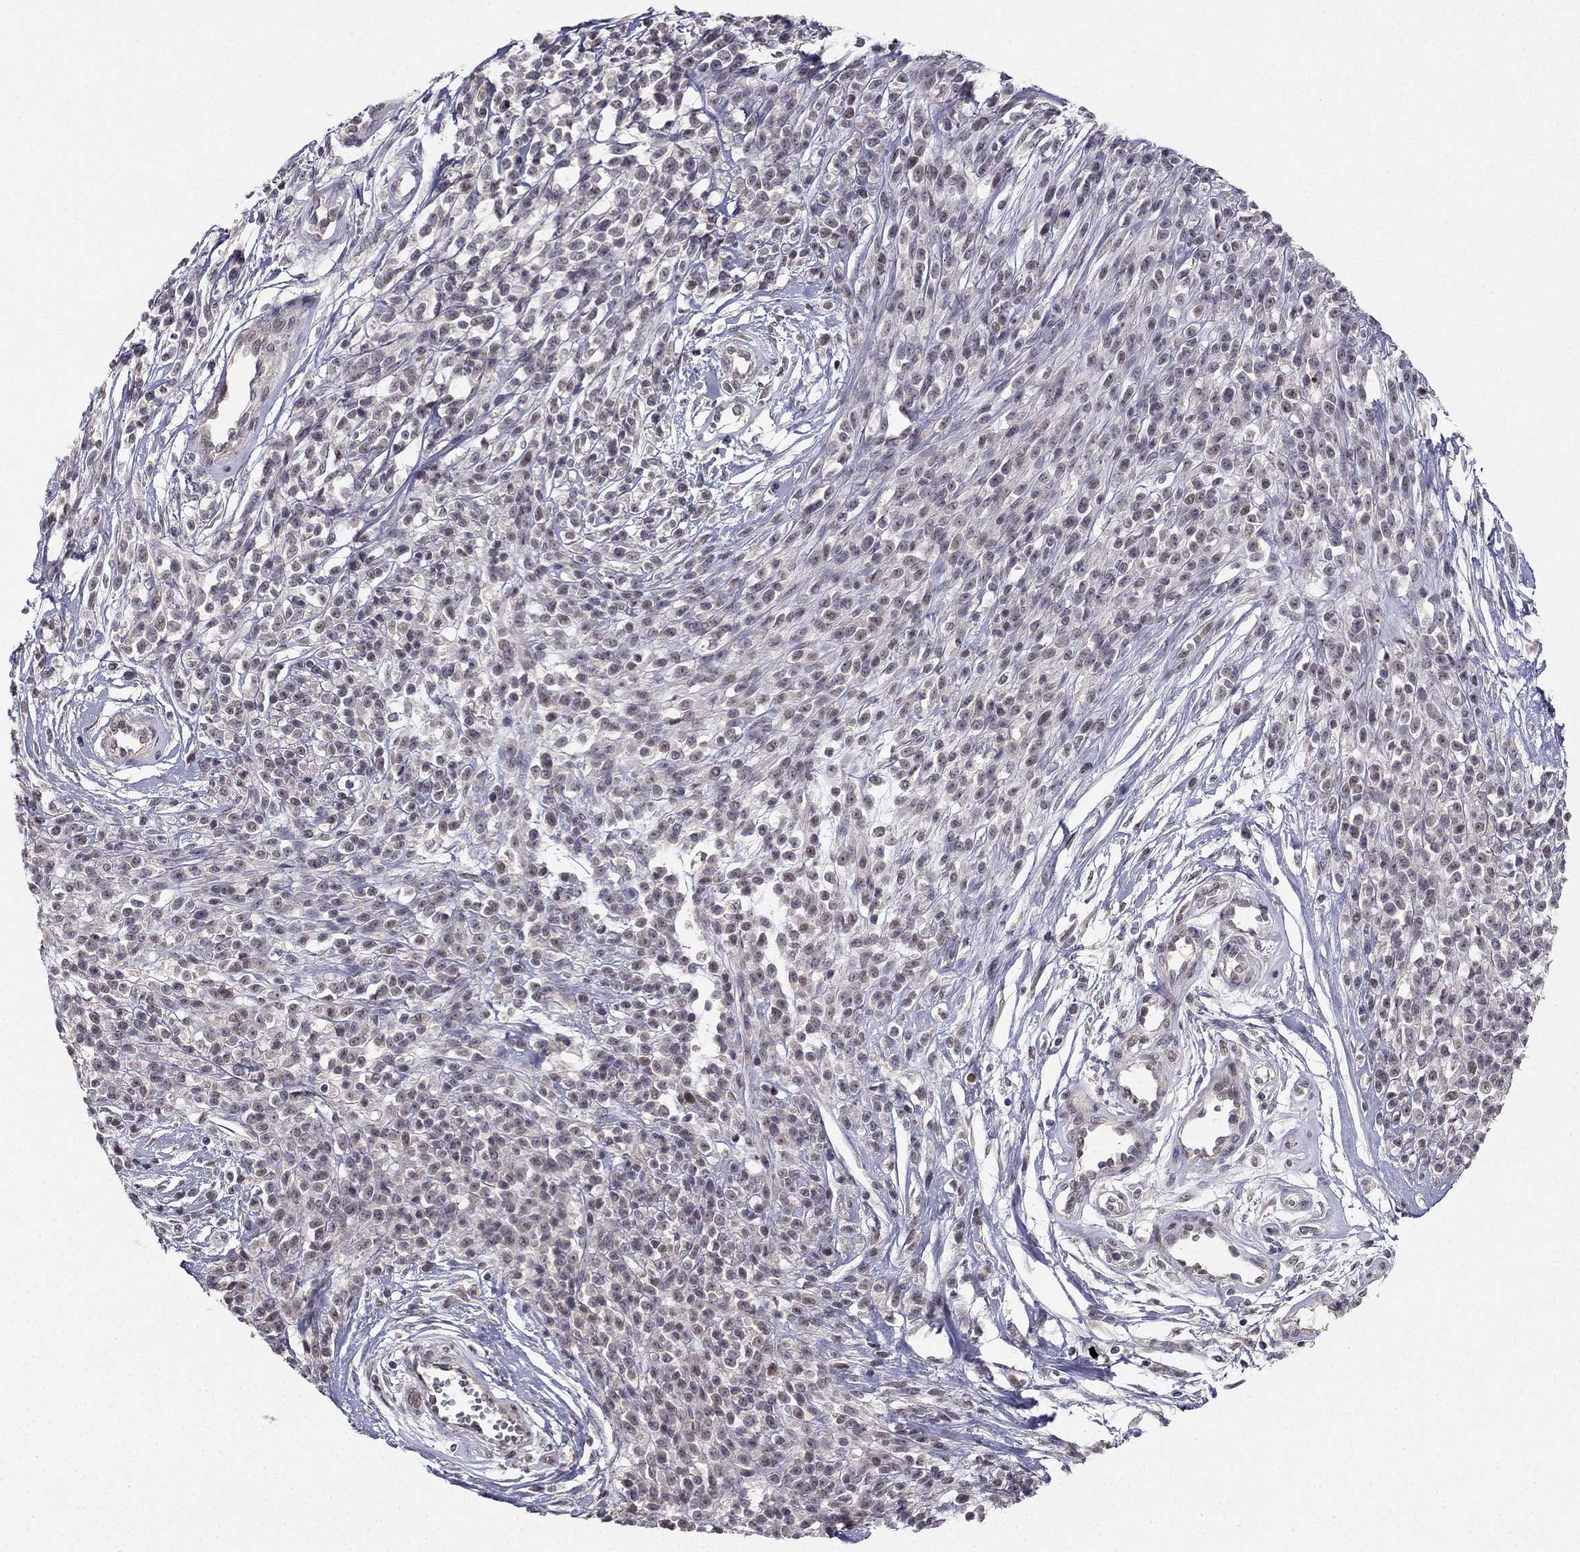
{"staining": {"intensity": "negative", "quantity": "none", "location": "none"}, "tissue": "melanoma", "cell_type": "Tumor cells", "image_type": "cancer", "snomed": [{"axis": "morphology", "description": "Malignant melanoma, NOS"}, {"axis": "topography", "description": "Skin"}, {"axis": "topography", "description": "Skin of trunk"}], "caption": "This is a image of IHC staining of malignant melanoma, which shows no expression in tumor cells.", "gene": "CHST8", "patient": {"sex": "male", "age": 74}}